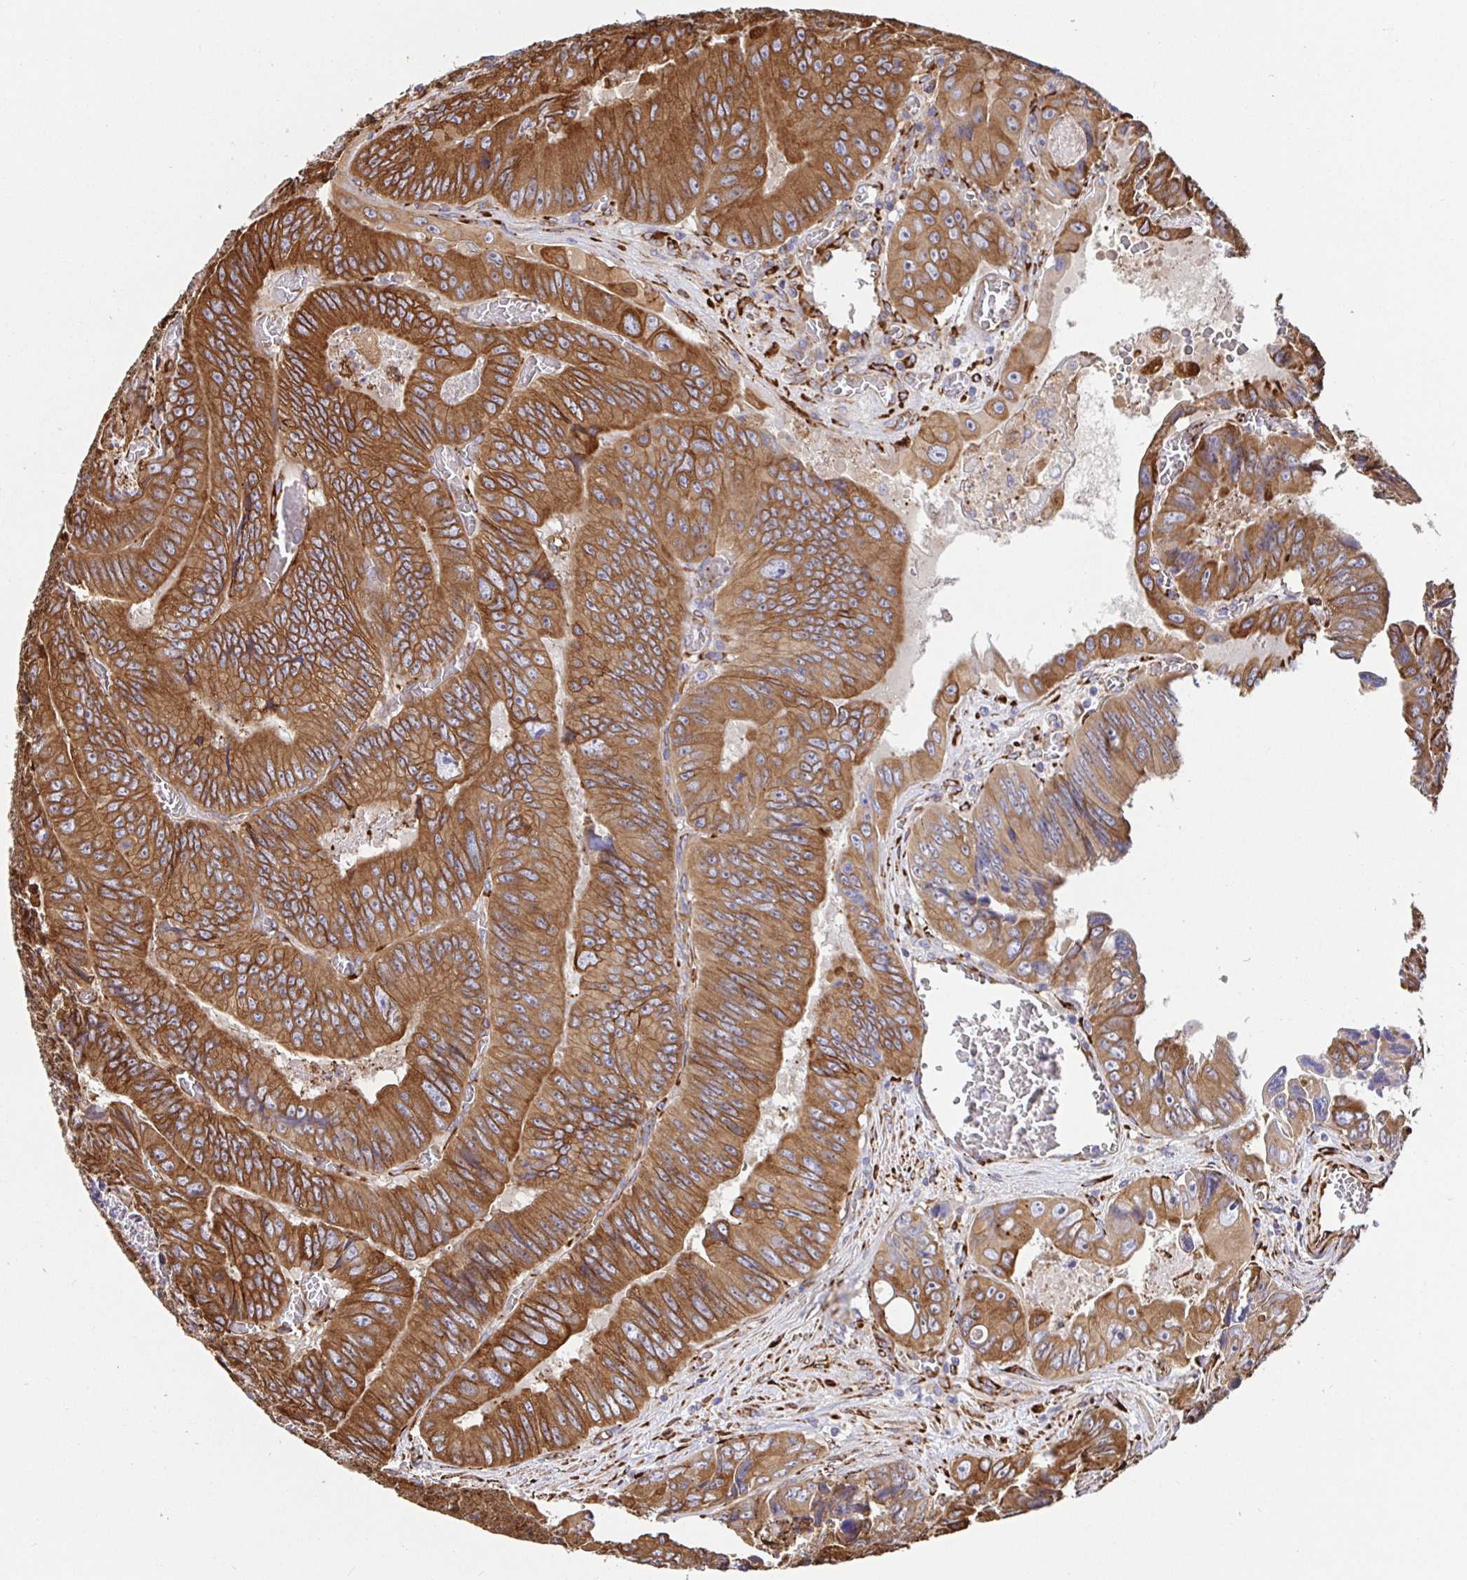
{"staining": {"intensity": "strong", "quantity": ">75%", "location": "cytoplasmic/membranous"}, "tissue": "colorectal cancer", "cell_type": "Tumor cells", "image_type": "cancer", "snomed": [{"axis": "morphology", "description": "Adenocarcinoma, NOS"}, {"axis": "topography", "description": "Colon"}], "caption": "This is a photomicrograph of IHC staining of colorectal cancer (adenocarcinoma), which shows strong positivity in the cytoplasmic/membranous of tumor cells.", "gene": "MAOA", "patient": {"sex": "female", "age": 84}}